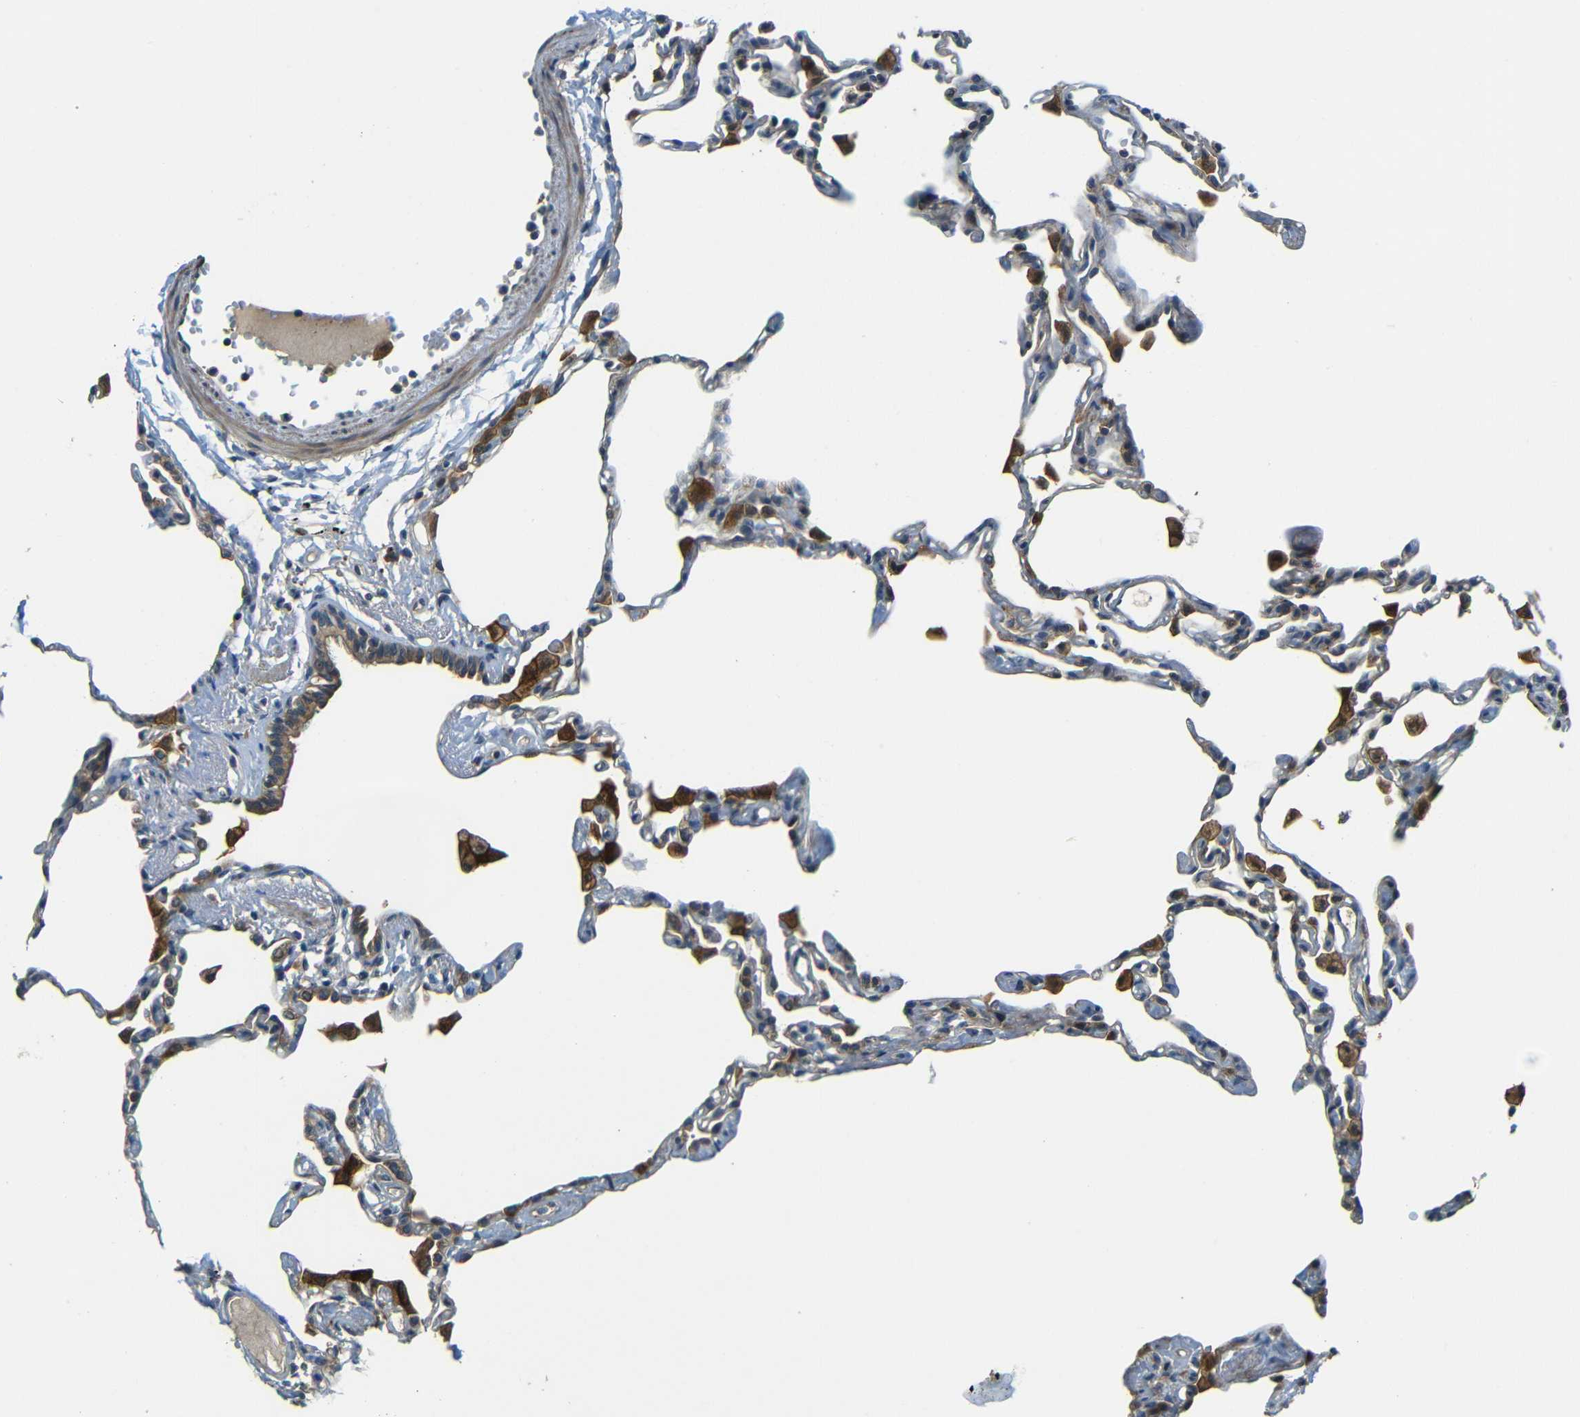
{"staining": {"intensity": "moderate", "quantity": "<25%", "location": "cytoplasmic/membranous"}, "tissue": "lung", "cell_type": "Alveolar cells", "image_type": "normal", "snomed": [{"axis": "morphology", "description": "Normal tissue, NOS"}, {"axis": "topography", "description": "Lung"}], "caption": "A high-resolution histopathology image shows IHC staining of unremarkable lung, which displays moderate cytoplasmic/membranous expression in about <25% of alveolar cells. (DAB (3,3'-diaminobenzidine) IHC, brown staining for protein, blue staining for nuclei).", "gene": "FNDC3A", "patient": {"sex": "female", "age": 49}}